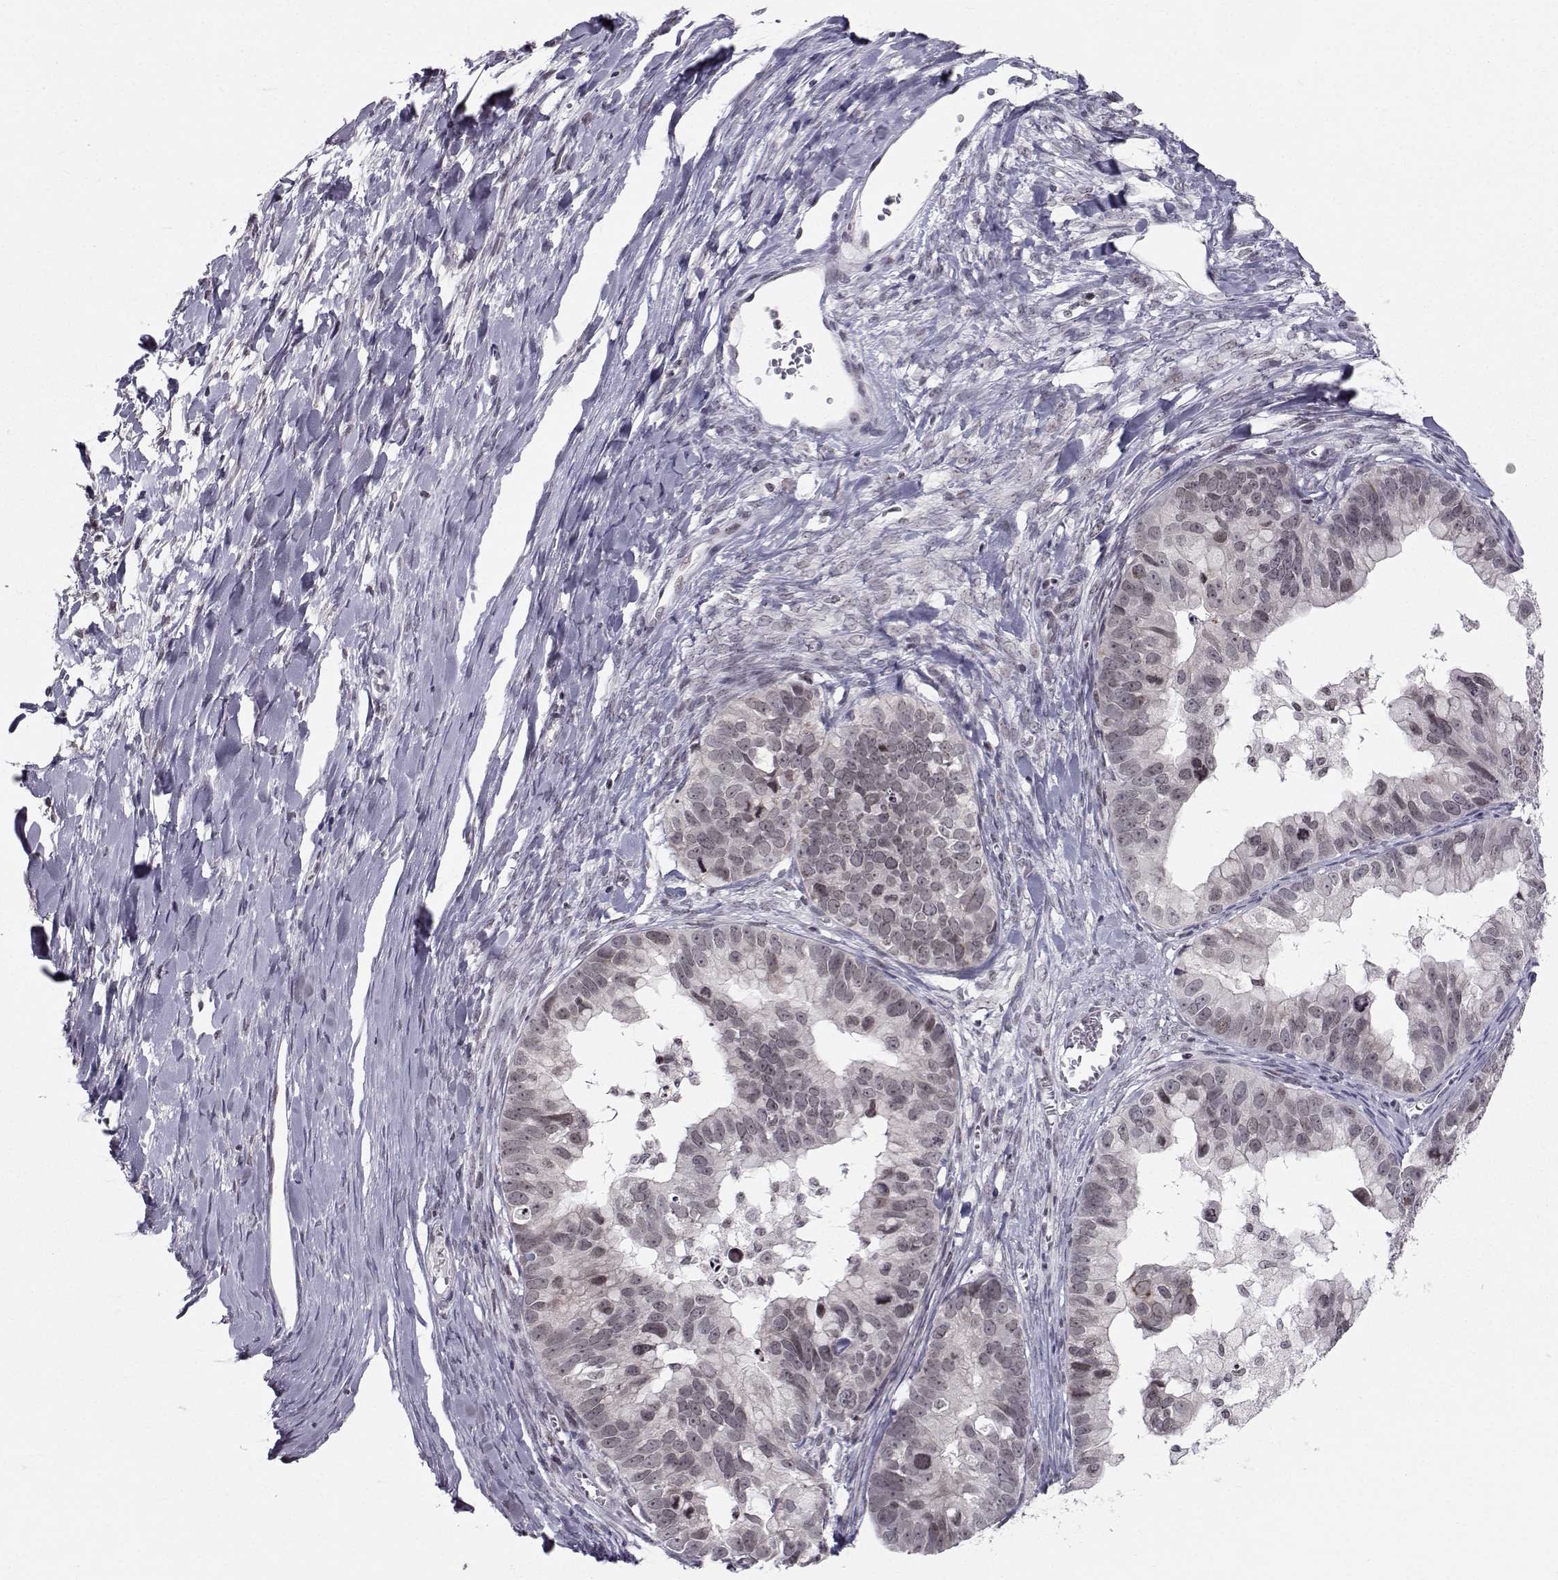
{"staining": {"intensity": "moderate", "quantity": "25%-75%", "location": "cytoplasmic/membranous"}, "tissue": "ovarian cancer", "cell_type": "Tumor cells", "image_type": "cancer", "snomed": [{"axis": "morphology", "description": "Cystadenocarcinoma, mucinous, NOS"}, {"axis": "topography", "description": "Ovary"}], "caption": "High-power microscopy captured an IHC photomicrograph of ovarian mucinous cystadenocarcinoma, revealing moderate cytoplasmic/membranous staining in about 25%-75% of tumor cells.", "gene": "MARCHF4", "patient": {"sex": "female", "age": 76}}